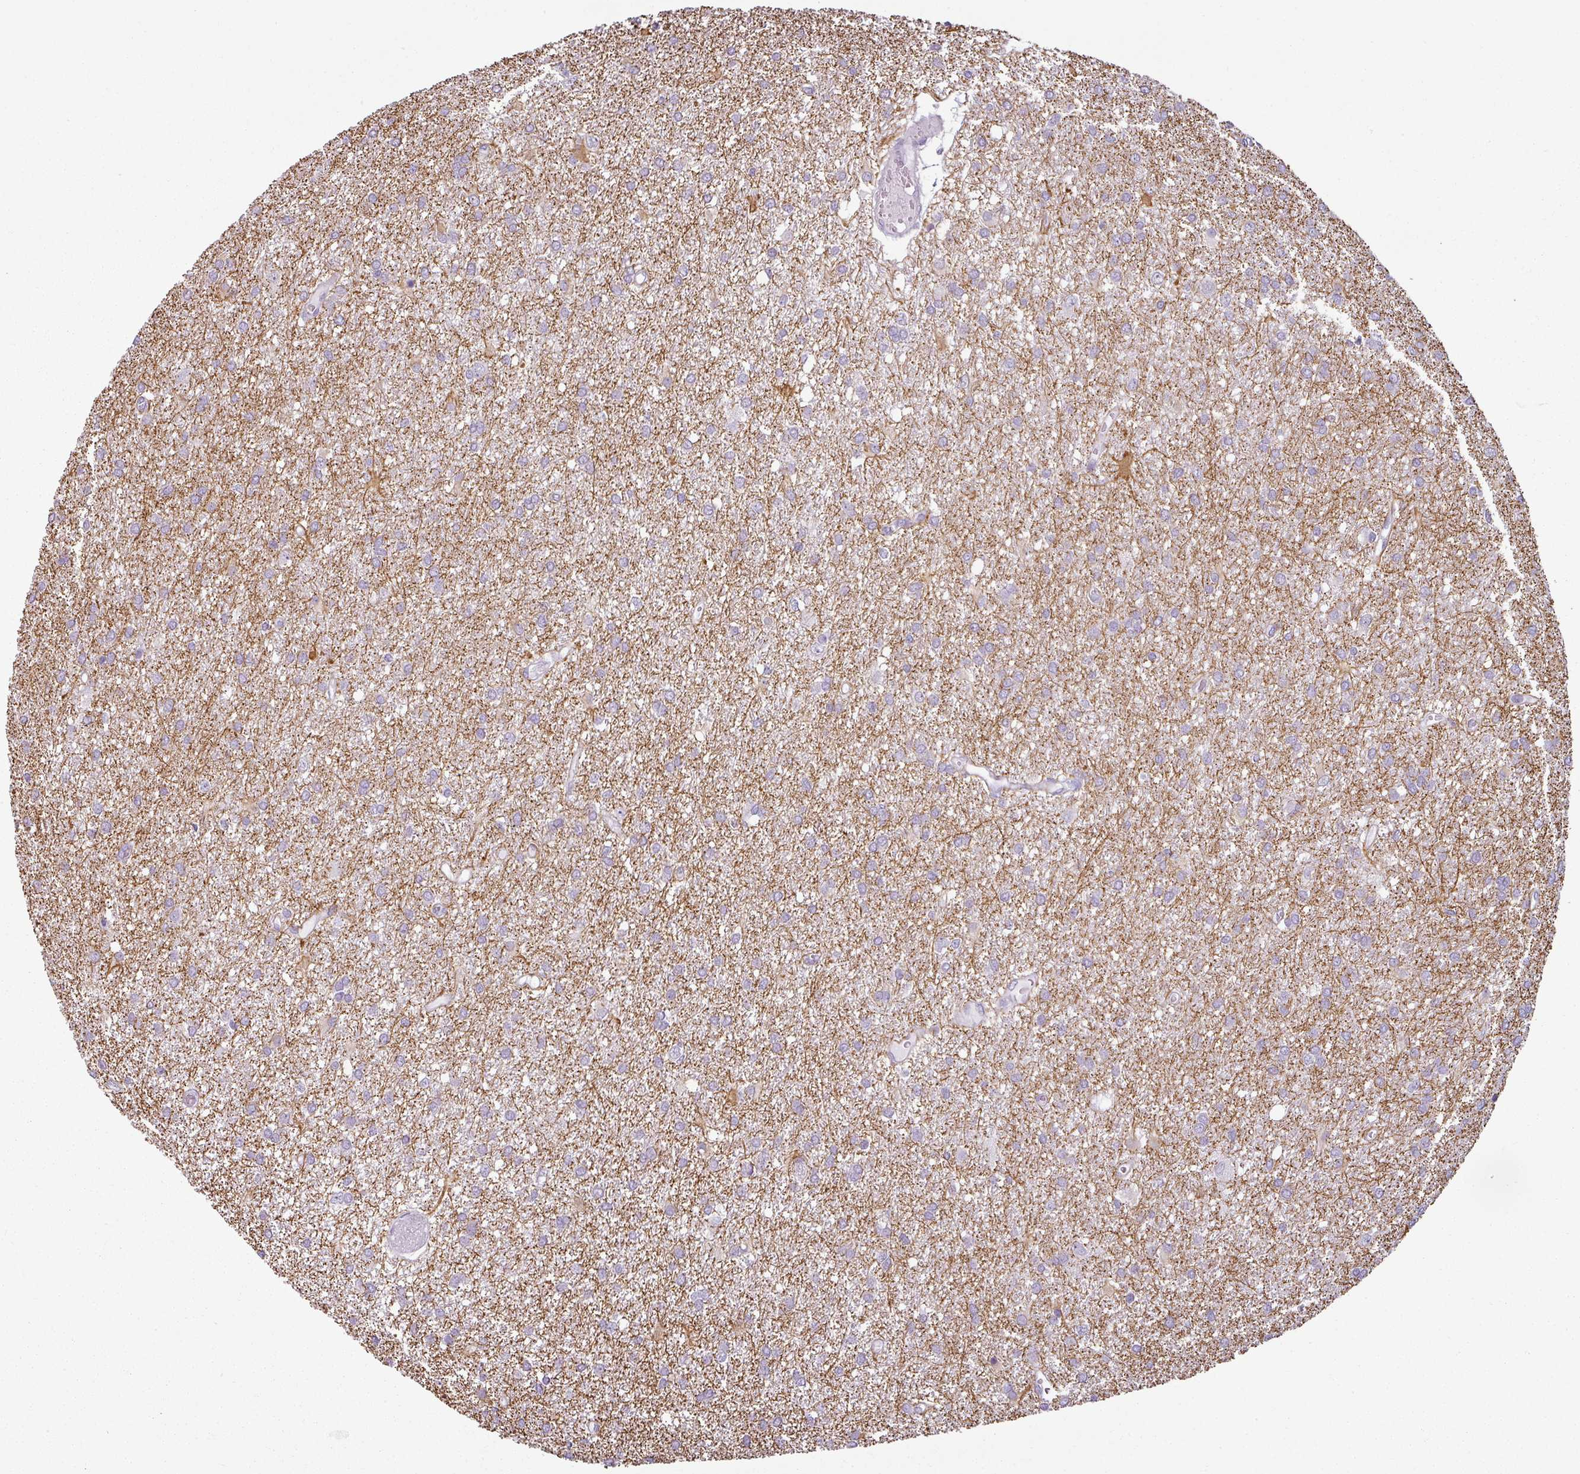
{"staining": {"intensity": "negative", "quantity": "none", "location": "none"}, "tissue": "glioma", "cell_type": "Tumor cells", "image_type": "cancer", "snomed": [{"axis": "morphology", "description": "Glioma, malignant, High grade"}, {"axis": "topography", "description": "Brain"}], "caption": "An image of human high-grade glioma (malignant) is negative for staining in tumor cells.", "gene": "OR52D1", "patient": {"sex": "female", "age": 50}}